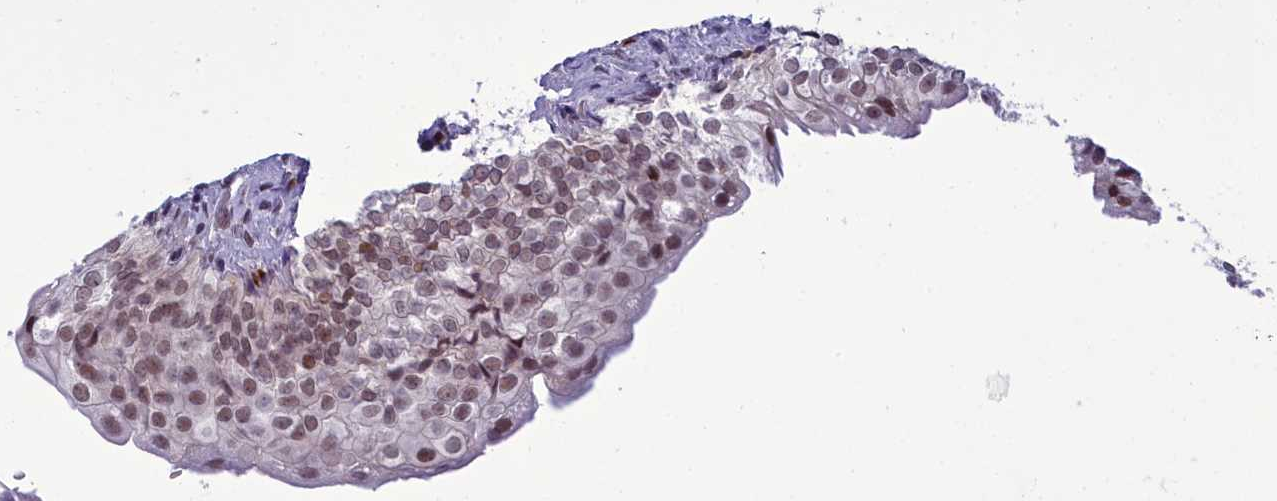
{"staining": {"intensity": "moderate", "quantity": ">75%", "location": "cytoplasmic/membranous,nuclear"}, "tissue": "urinary bladder", "cell_type": "Urothelial cells", "image_type": "normal", "snomed": [{"axis": "morphology", "description": "Normal tissue, NOS"}, {"axis": "topography", "description": "Urinary bladder"}], "caption": "Protein analysis of normal urinary bladder displays moderate cytoplasmic/membranous,nuclear expression in approximately >75% of urothelial cells.", "gene": "CEACAM19", "patient": {"sex": "male", "age": 55}}